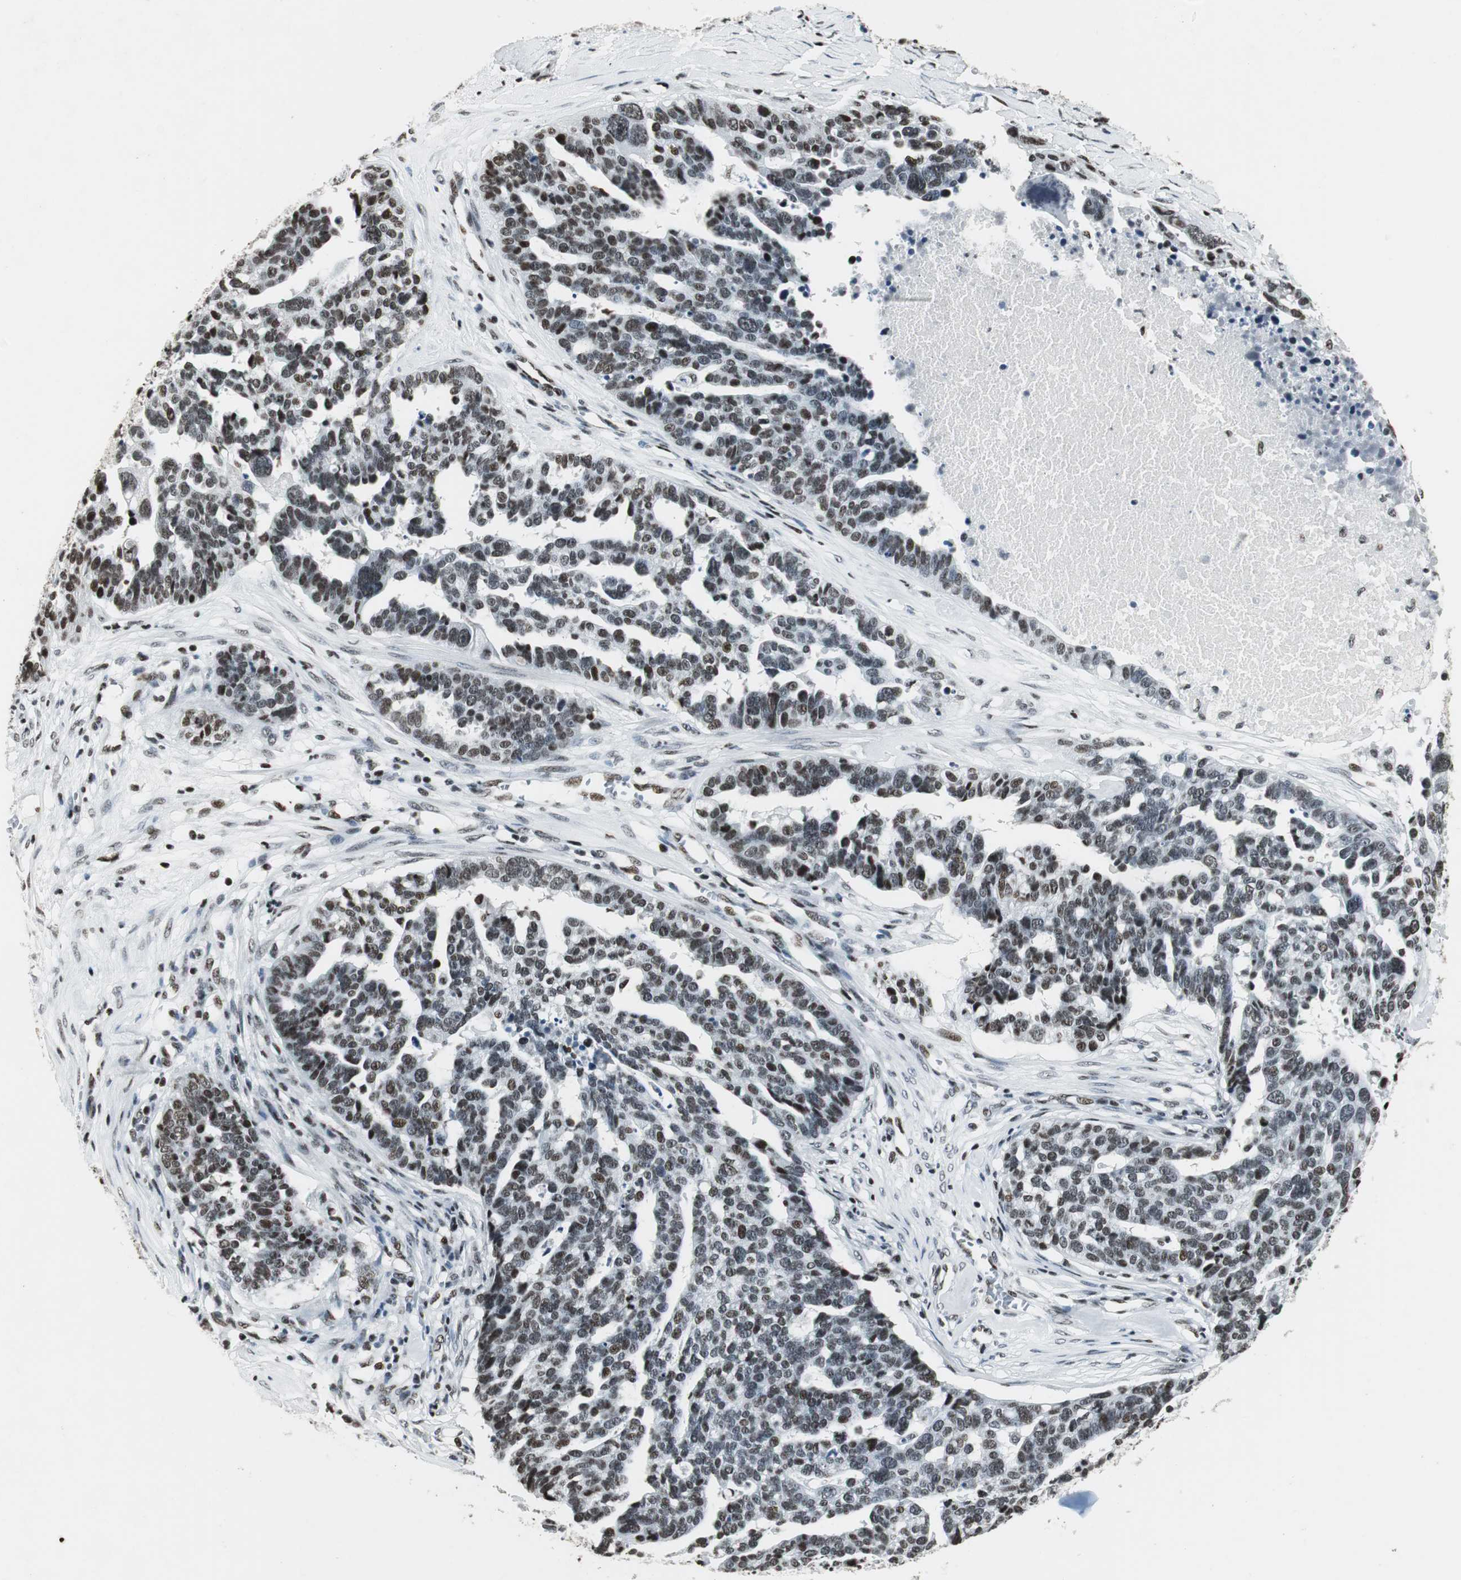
{"staining": {"intensity": "weak", "quantity": ">75%", "location": "nuclear"}, "tissue": "ovarian cancer", "cell_type": "Tumor cells", "image_type": "cancer", "snomed": [{"axis": "morphology", "description": "Cystadenocarcinoma, serous, NOS"}, {"axis": "topography", "description": "Ovary"}], "caption": "About >75% of tumor cells in ovarian serous cystadenocarcinoma display weak nuclear protein positivity as visualized by brown immunohistochemical staining.", "gene": "RBBP4", "patient": {"sex": "female", "age": 59}}